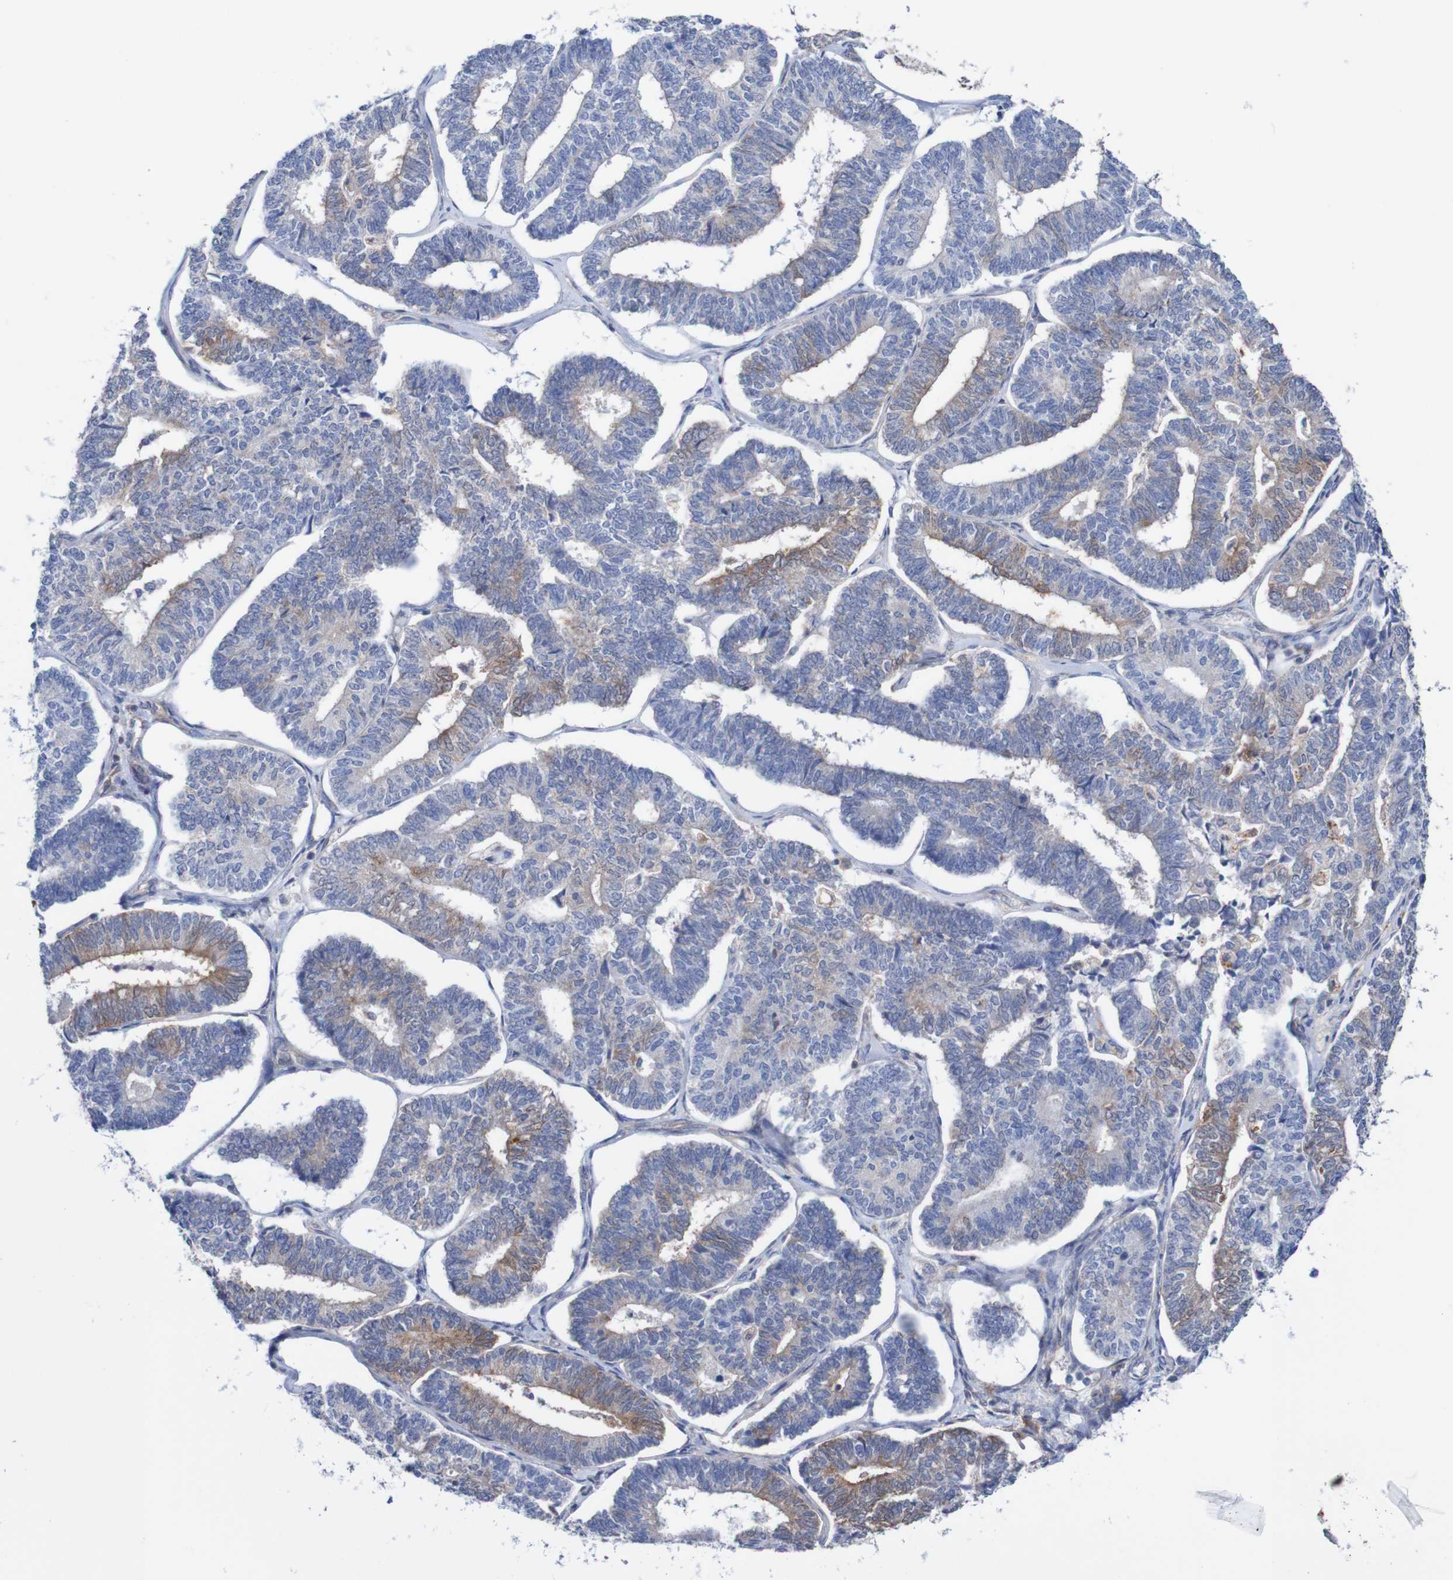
{"staining": {"intensity": "negative", "quantity": "none", "location": "none"}, "tissue": "endometrial cancer", "cell_type": "Tumor cells", "image_type": "cancer", "snomed": [{"axis": "morphology", "description": "Adenocarcinoma, NOS"}, {"axis": "topography", "description": "Endometrium"}], "caption": "This is a photomicrograph of immunohistochemistry (IHC) staining of endometrial cancer (adenocarcinoma), which shows no positivity in tumor cells. (DAB (3,3'-diaminobenzidine) IHC, high magnification).", "gene": "RIGI", "patient": {"sex": "female", "age": 70}}